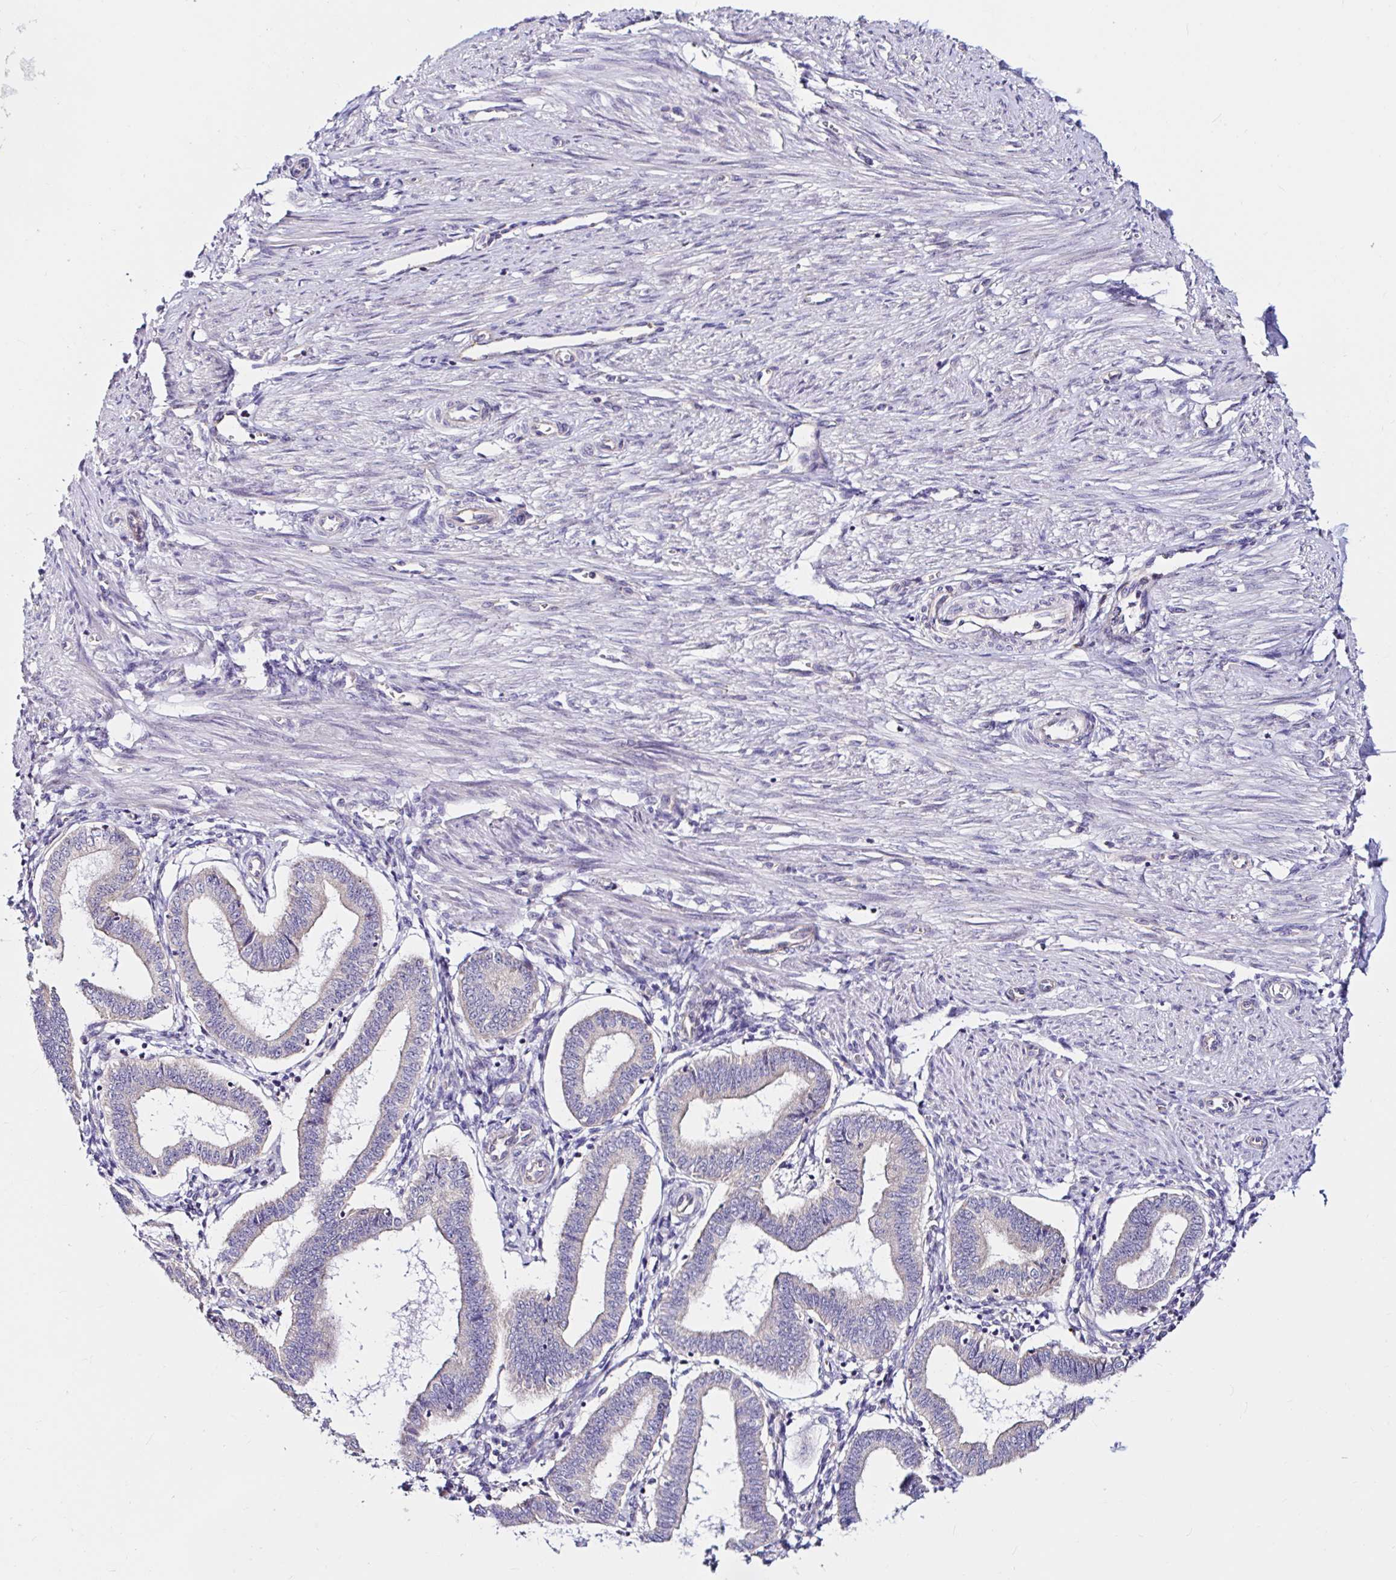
{"staining": {"intensity": "negative", "quantity": "none", "location": "none"}, "tissue": "endometrium", "cell_type": "Cells in endometrial stroma", "image_type": "normal", "snomed": [{"axis": "morphology", "description": "Normal tissue, NOS"}, {"axis": "topography", "description": "Endometrium"}], "caption": "Image shows no protein staining in cells in endometrial stroma of benign endometrium.", "gene": "VSIG2", "patient": {"sex": "female", "age": 24}}